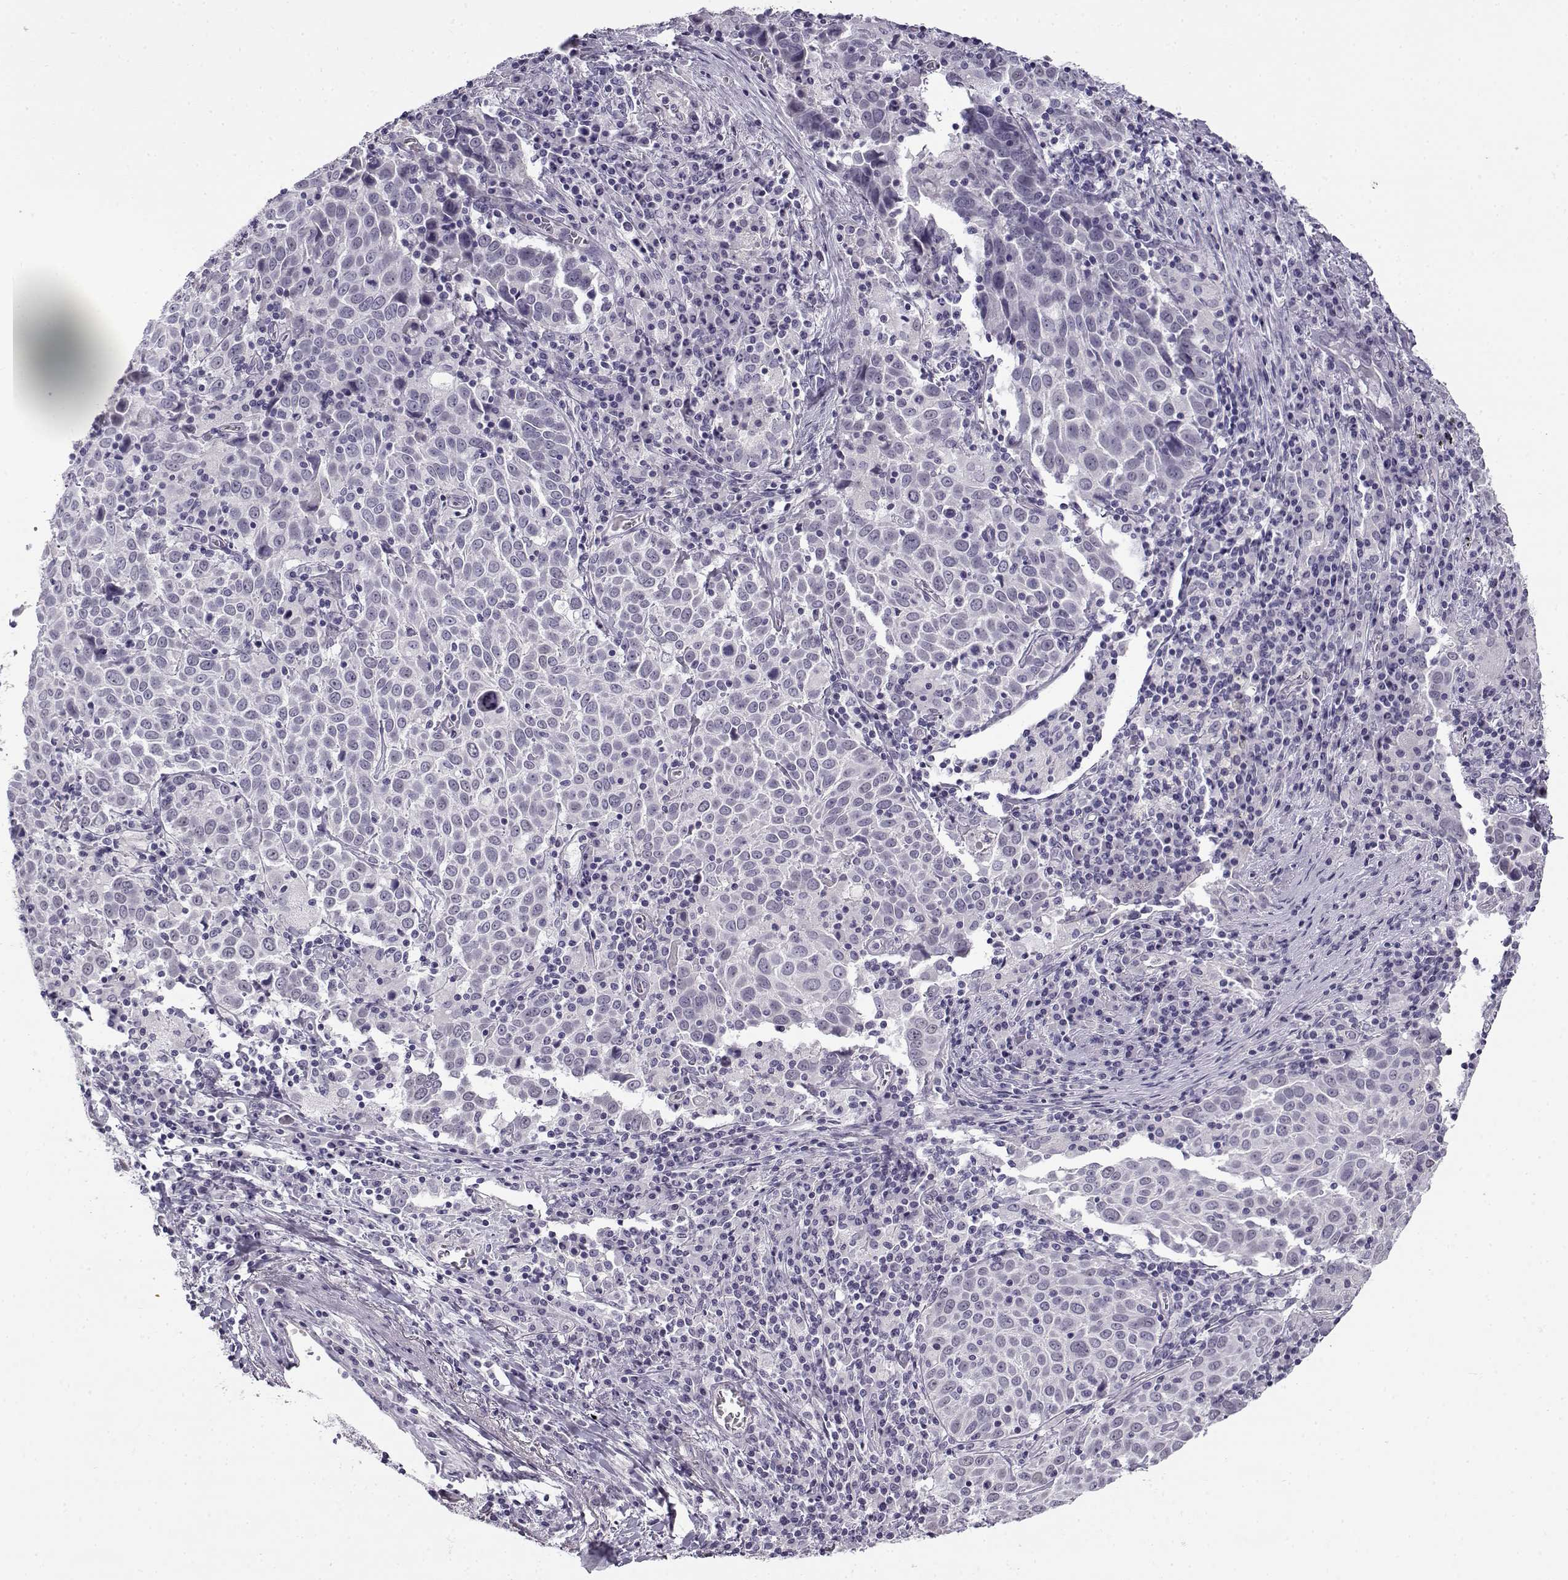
{"staining": {"intensity": "negative", "quantity": "none", "location": "none"}, "tissue": "lung cancer", "cell_type": "Tumor cells", "image_type": "cancer", "snomed": [{"axis": "morphology", "description": "Squamous cell carcinoma, NOS"}, {"axis": "topography", "description": "Lung"}], "caption": "Immunohistochemistry of lung squamous cell carcinoma demonstrates no staining in tumor cells.", "gene": "TEX55", "patient": {"sex": "male", "age": 57}}